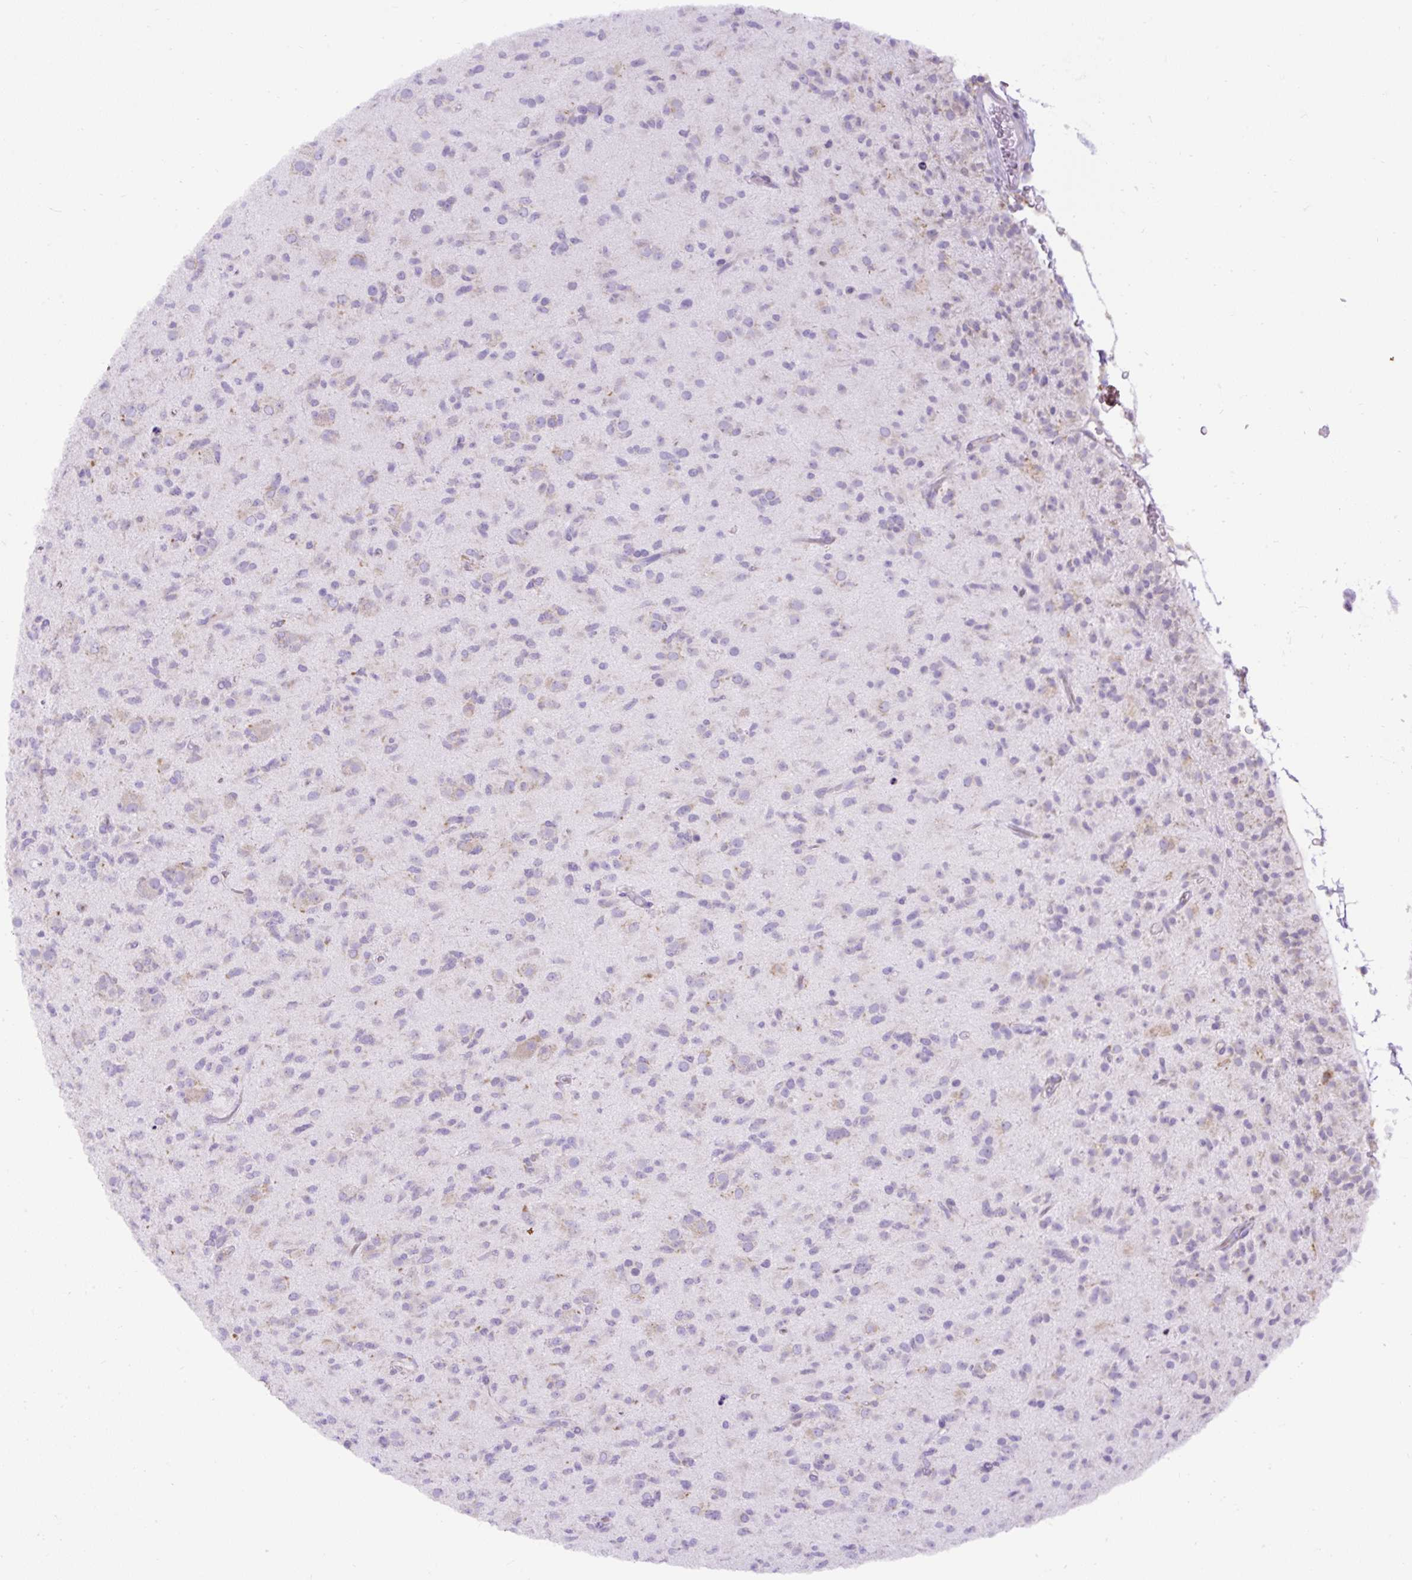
{"staining": {"intensity": "negative", "quantity": "none", "location": "none"}, "tissue": "glioma", "cell_type": "Tumor cells", "image_type": "cancer", "snomed": [{"axis": "morphology", "description": "Glioma, malignant, Low grade"}, {"axis": "topography", "description": "Brain"}], "caption": "This is a photomicrograph of immunohistochemistry staining of low-grade glioma (malignant), which shows no positivity in tumor cells.", "gene": "DDOST", "patient": {"sex": "male", "age": 65}}